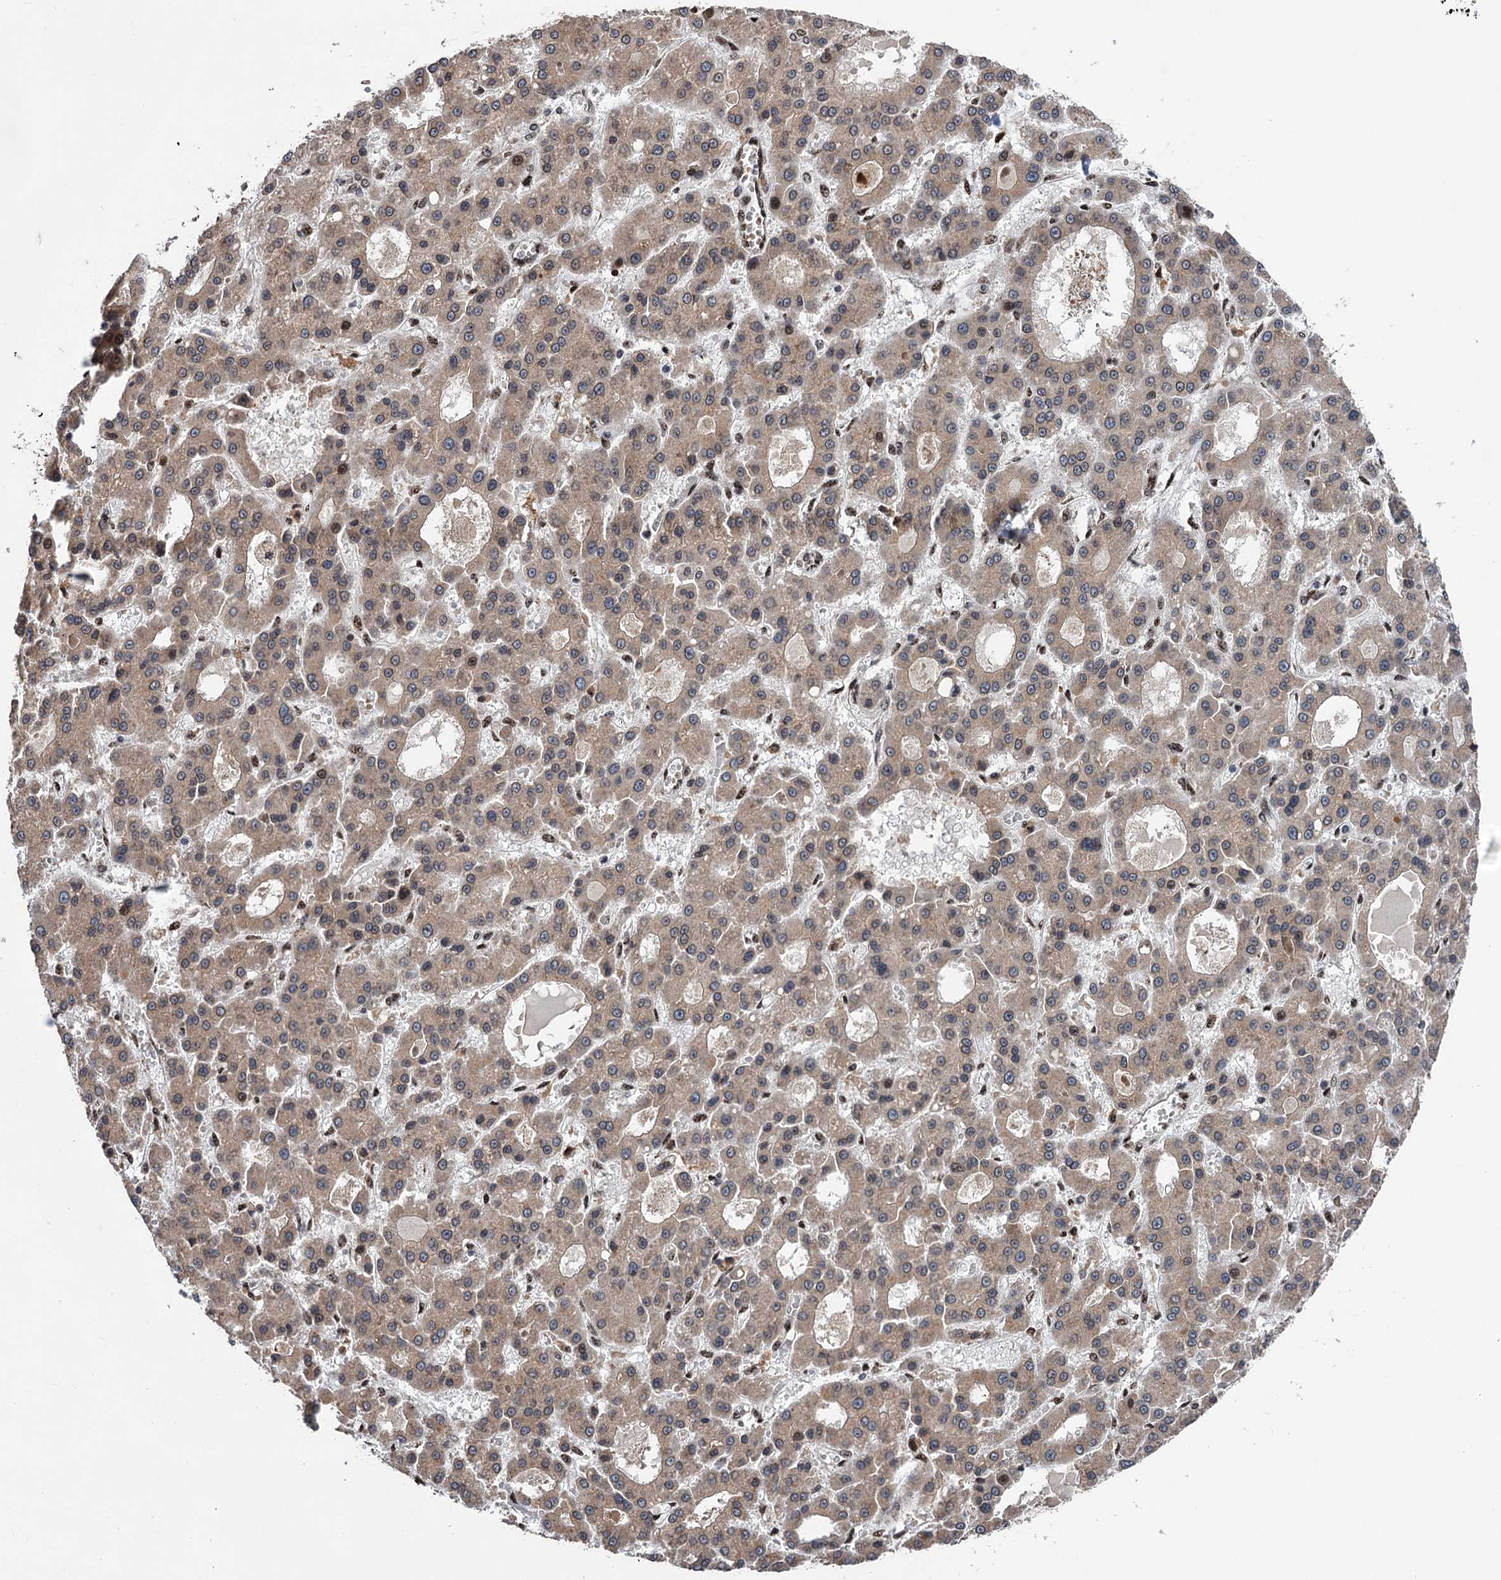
{"staining": {"intensity": "weak", "quantity": "25%-75%", "location": "cytoplasmic/membranous"}, "tissue": "liver cancer", "cell_type": "Tumor cells", "image_type": "cancer", "snomed": [{"axis": "morphology", "description": "Carcinoma, Hepatocellular, NOS"}, {"axis": "topography", "description": "Liver"}], "caption": "A photomicrograph of liver cancer stained for a protein shows weak cytoplasmic/membranous brown staining in tumor cells.", "gene": "MESD", "patient": {"sex": "male", "age": 70}}